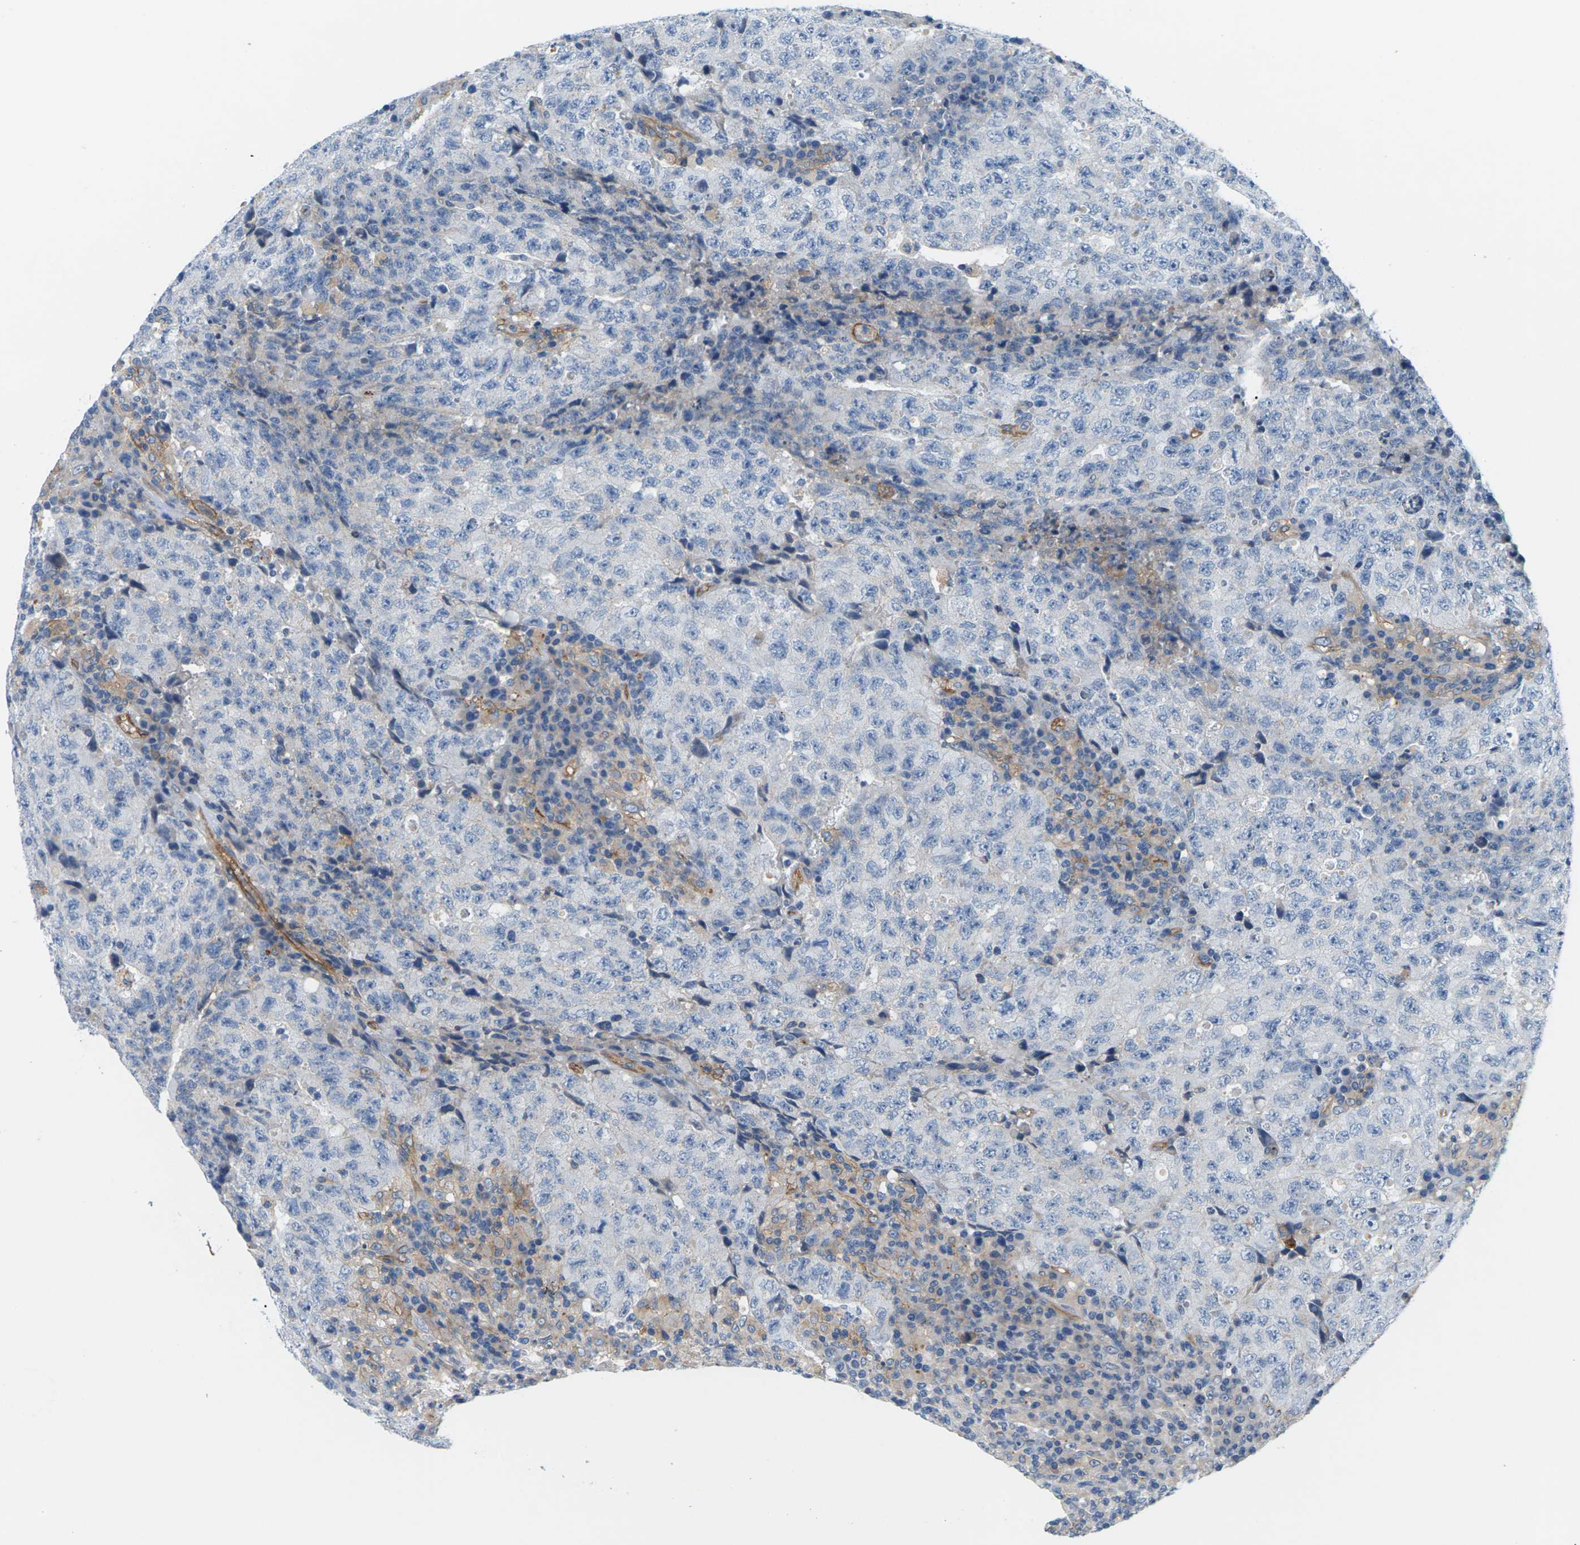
{"staining": {"intensity": "negative", "quantity": "none", "location": "none"}, "tissue": "testis cancer", "cell_type": "Tumor cells", "image_type": "cancer", "snomed": [{"axis": "morphology", "description": "Necrosis, NOS"}, {"axis": "morphology", "description": "Carcinoma, Embryonal, NOS"}, {"axis": "topography", "description": "Testis"}], "caption": "There is no significant expression in tumor cells of testis embryonal carcinoma.", "gene": "ITGA5", "patient": {"sex": "male", "age": 19}}